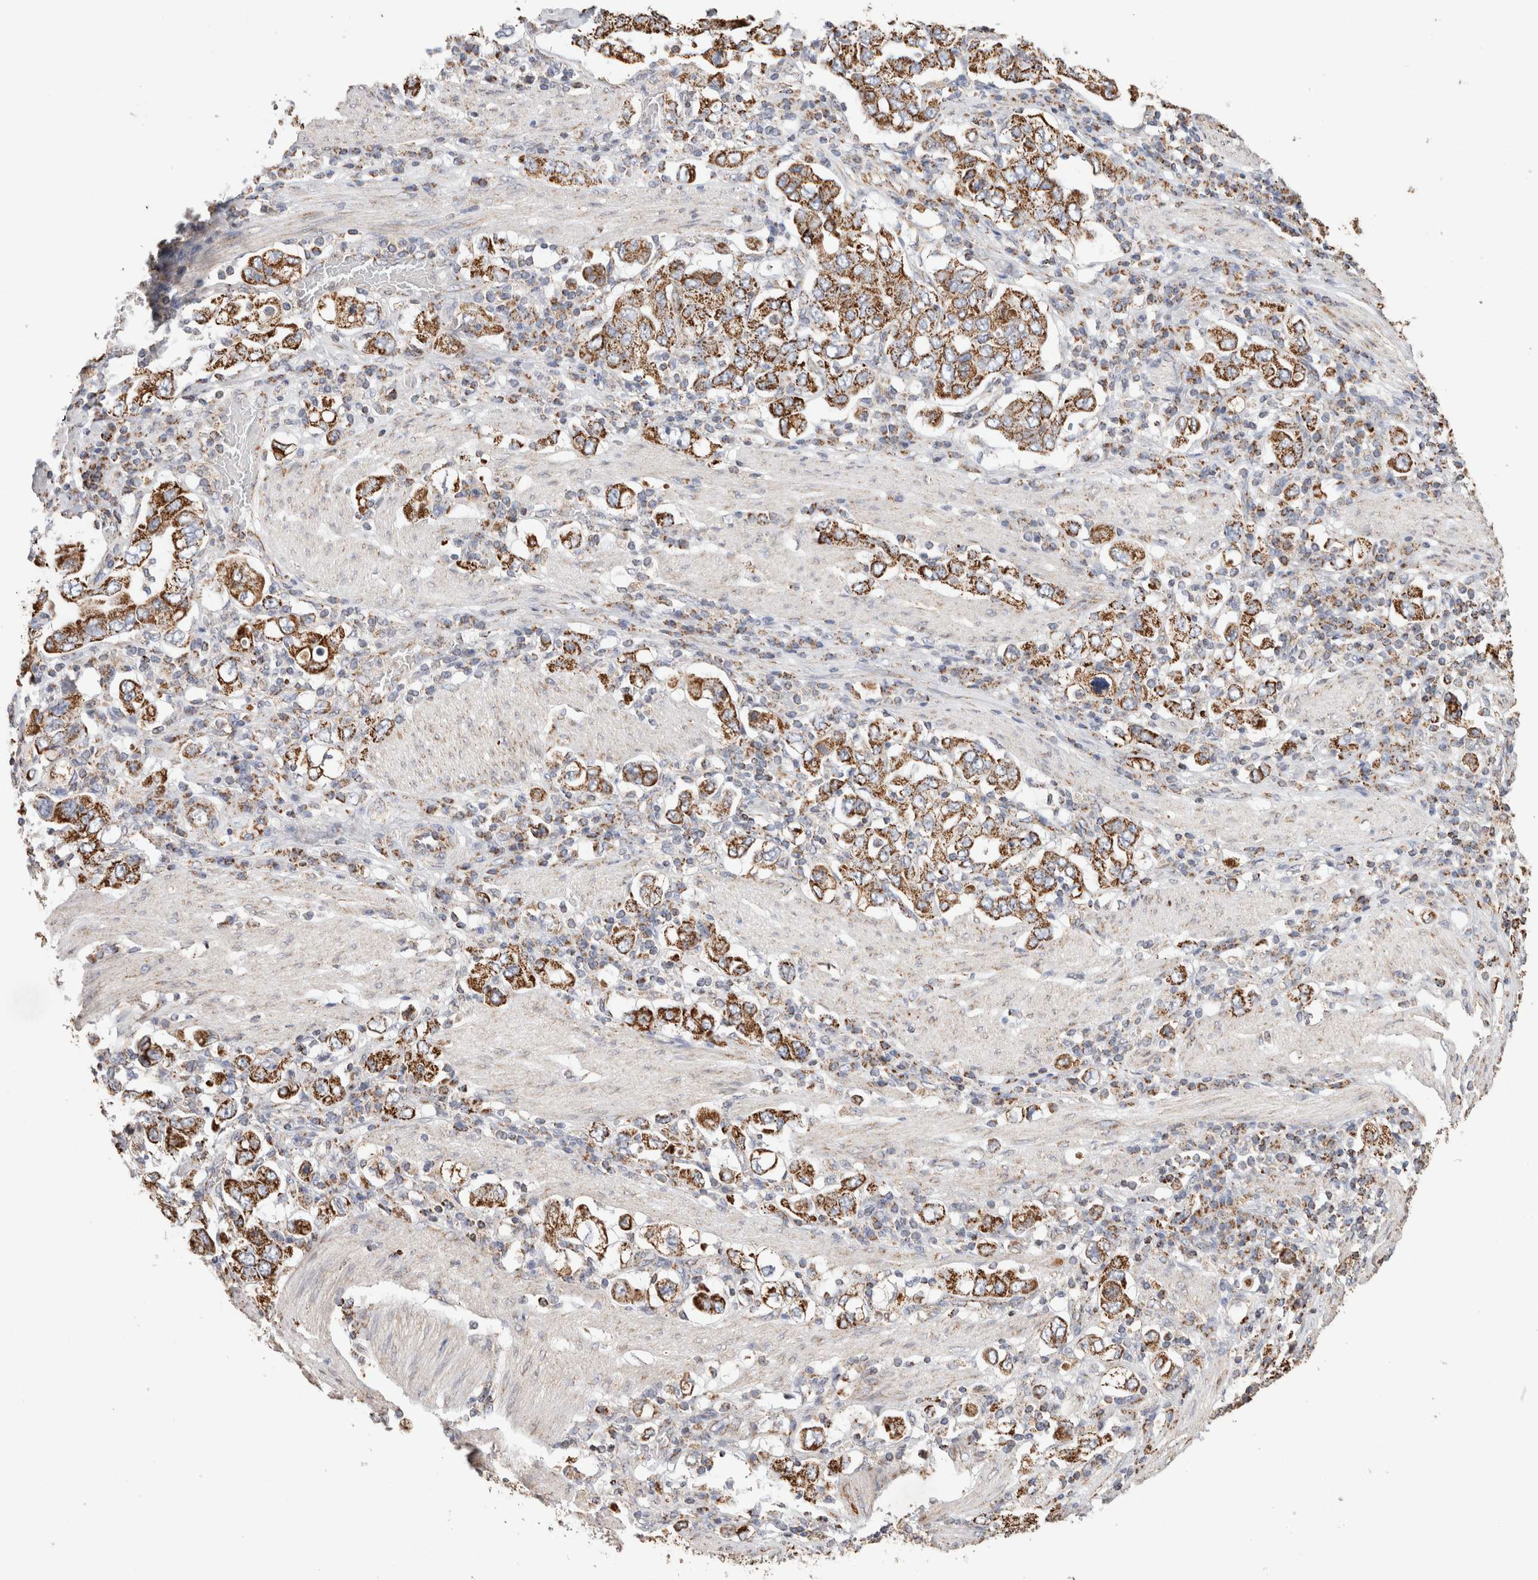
{"staining": {"intensity": "moderate", "quantity": ">75%", "location": "cytoplasmic/membranous"}, "tissue": "stomach cancer", "cell_type": "Tumor cells", "image_type": "cancer", "snomed": [{"axis": "morphology", "description": "Adenocarcinoma, NOS"}, {"axis": "topography", "description": "Stomach, upper"}], "caption": "There is medium levels of moderate cytoplasmic/membranous staining in tumor cells of adenocarcinoma (stomach), as demonstrated by immunohistochemical staining (brown color).", "gene": "C1QBP", "patient": {"sex": "male", "age": 62}}